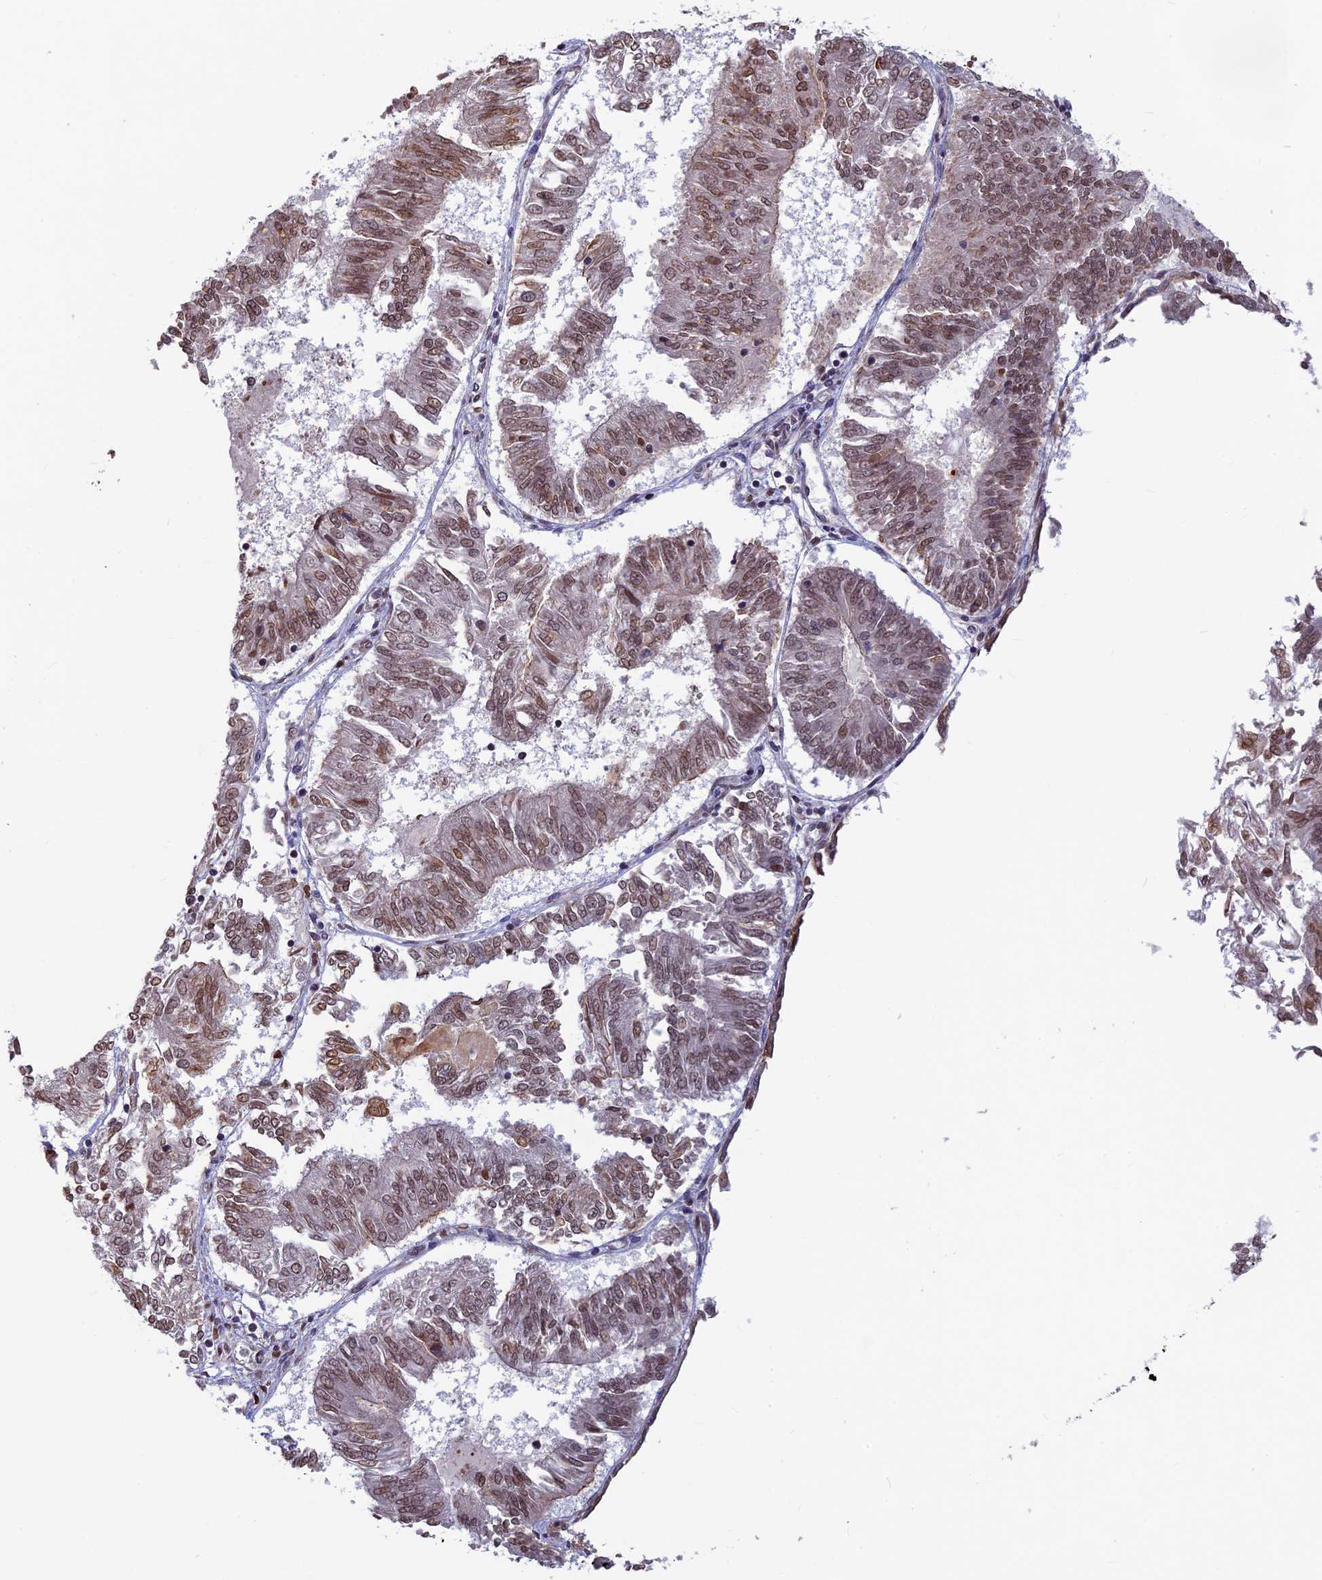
{"staining": {"intensity": "moderate", "quantity": ">75%", "location": "nuclear"}, "tissue": "endometrial cancer", "cell_type": "Tumor cells", "image_type": "cancer", "snomed": [{"axis": "morphology", "description": "Adenocarcinoma, NOS"}, {"axis": "topography", "description": "Endometrium"}], "caption": "This histopathology image demonstrates immunohistochemistry (IHC) staining of adenocarcinoma (endometrial), with medium moderate nuclear staining in about >75% of tumor cells.", "gene": "SPIRE1", "patient": {"sex": "female", "age": 58}}